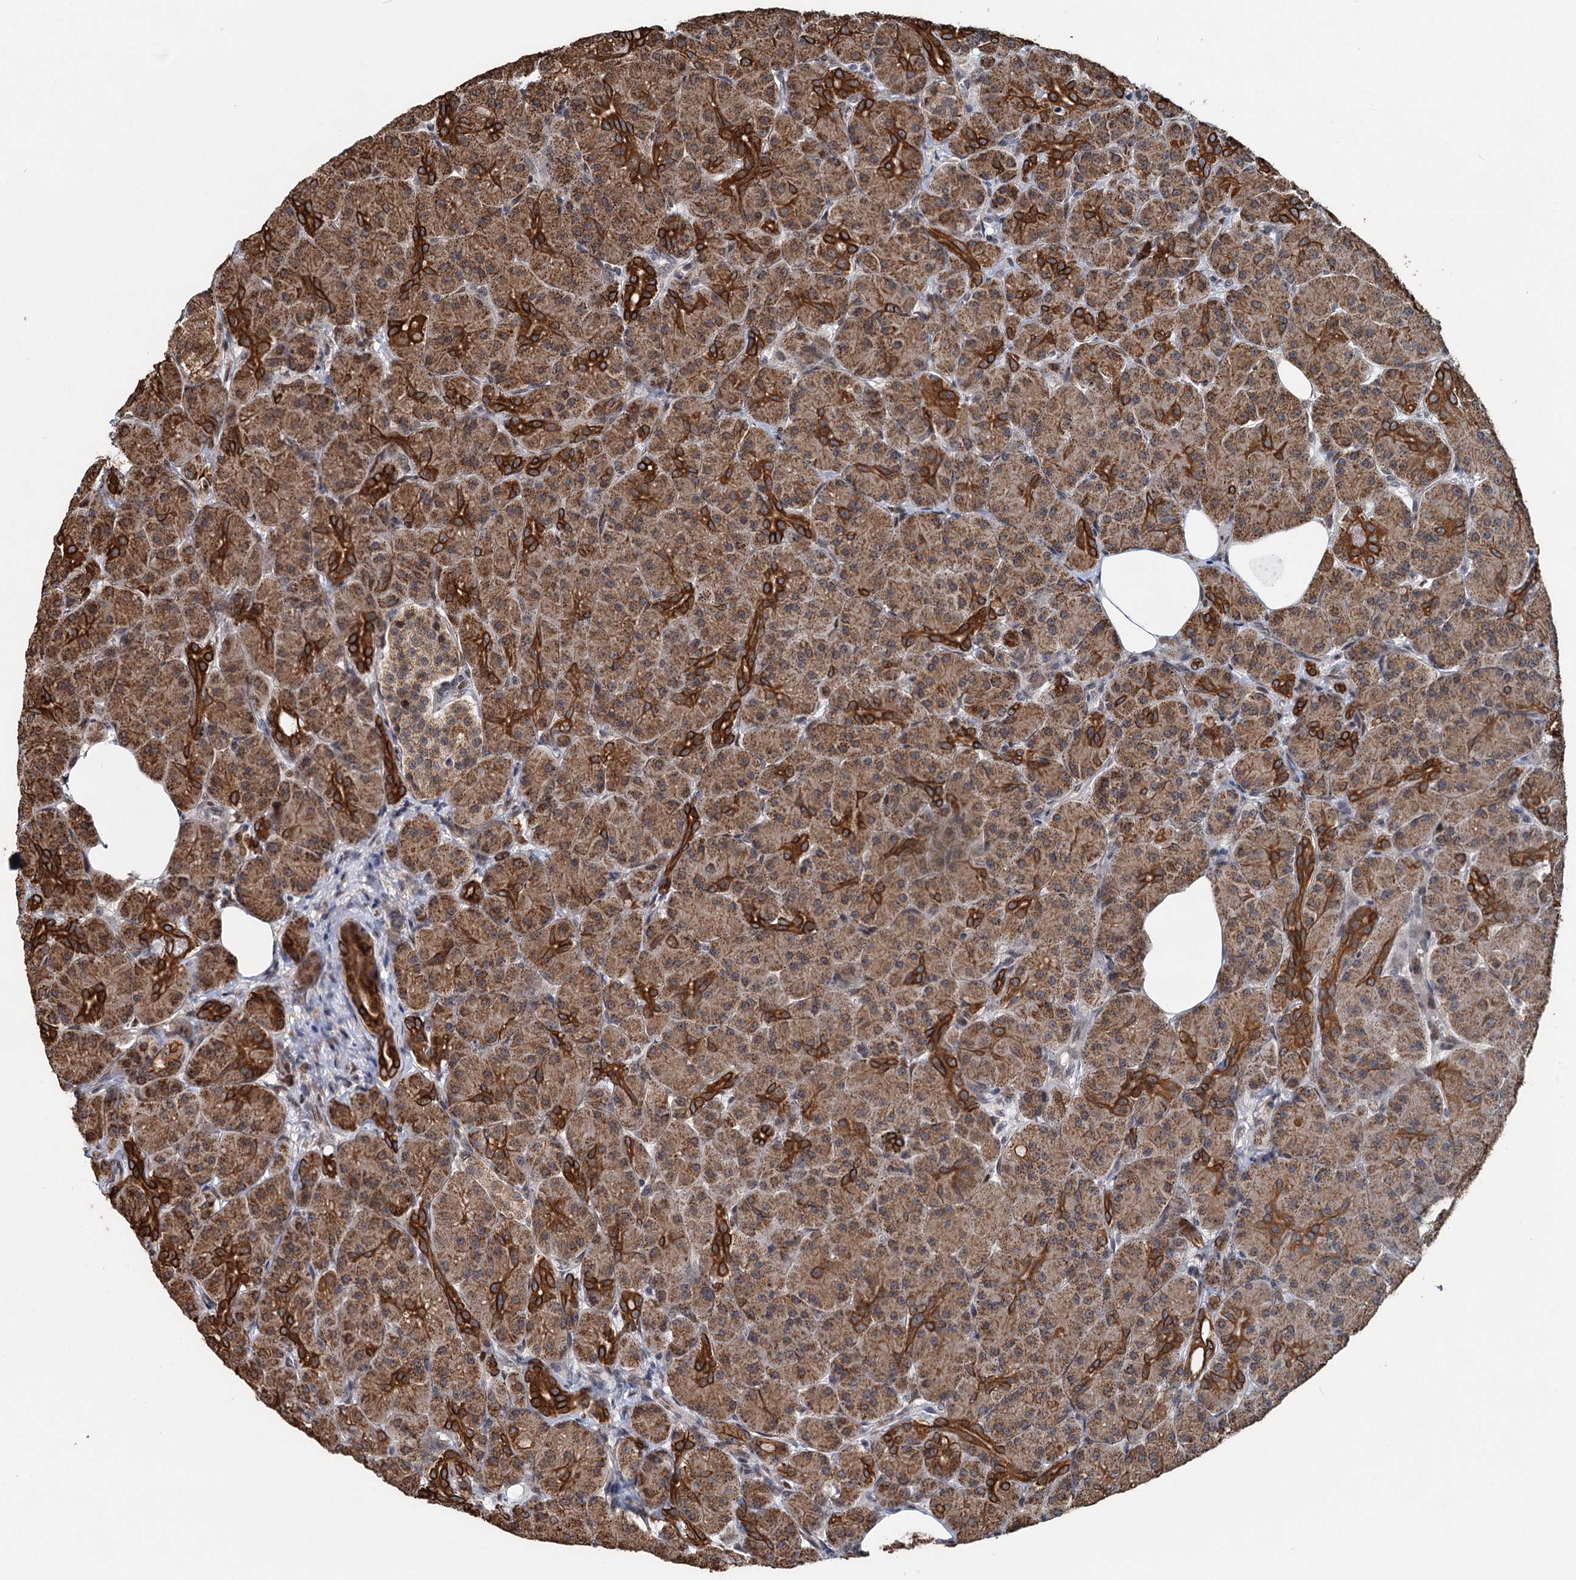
{"staining": {"intensity": "moderate", "quantity": ">75%", "location": "cytoplasmic/membranous"}, "tissue": "pancreas", "cell_type": "Exocrine glandular cells", "image_type": "normal", "snomed": [{"axis": "morphology", "description": "Normal tissue, NOS"}, {"axis": "topography", "description": "Pancreas"}], "caption": "Moderate cytoplasmic/membranous expression for a protein is seen in approximately >75% of exocrine glandular cells of benign pancreas using immunohistochemistry (IHC).", "gene": "RITA1", "patient": {"sex": "male", "age": 63}}